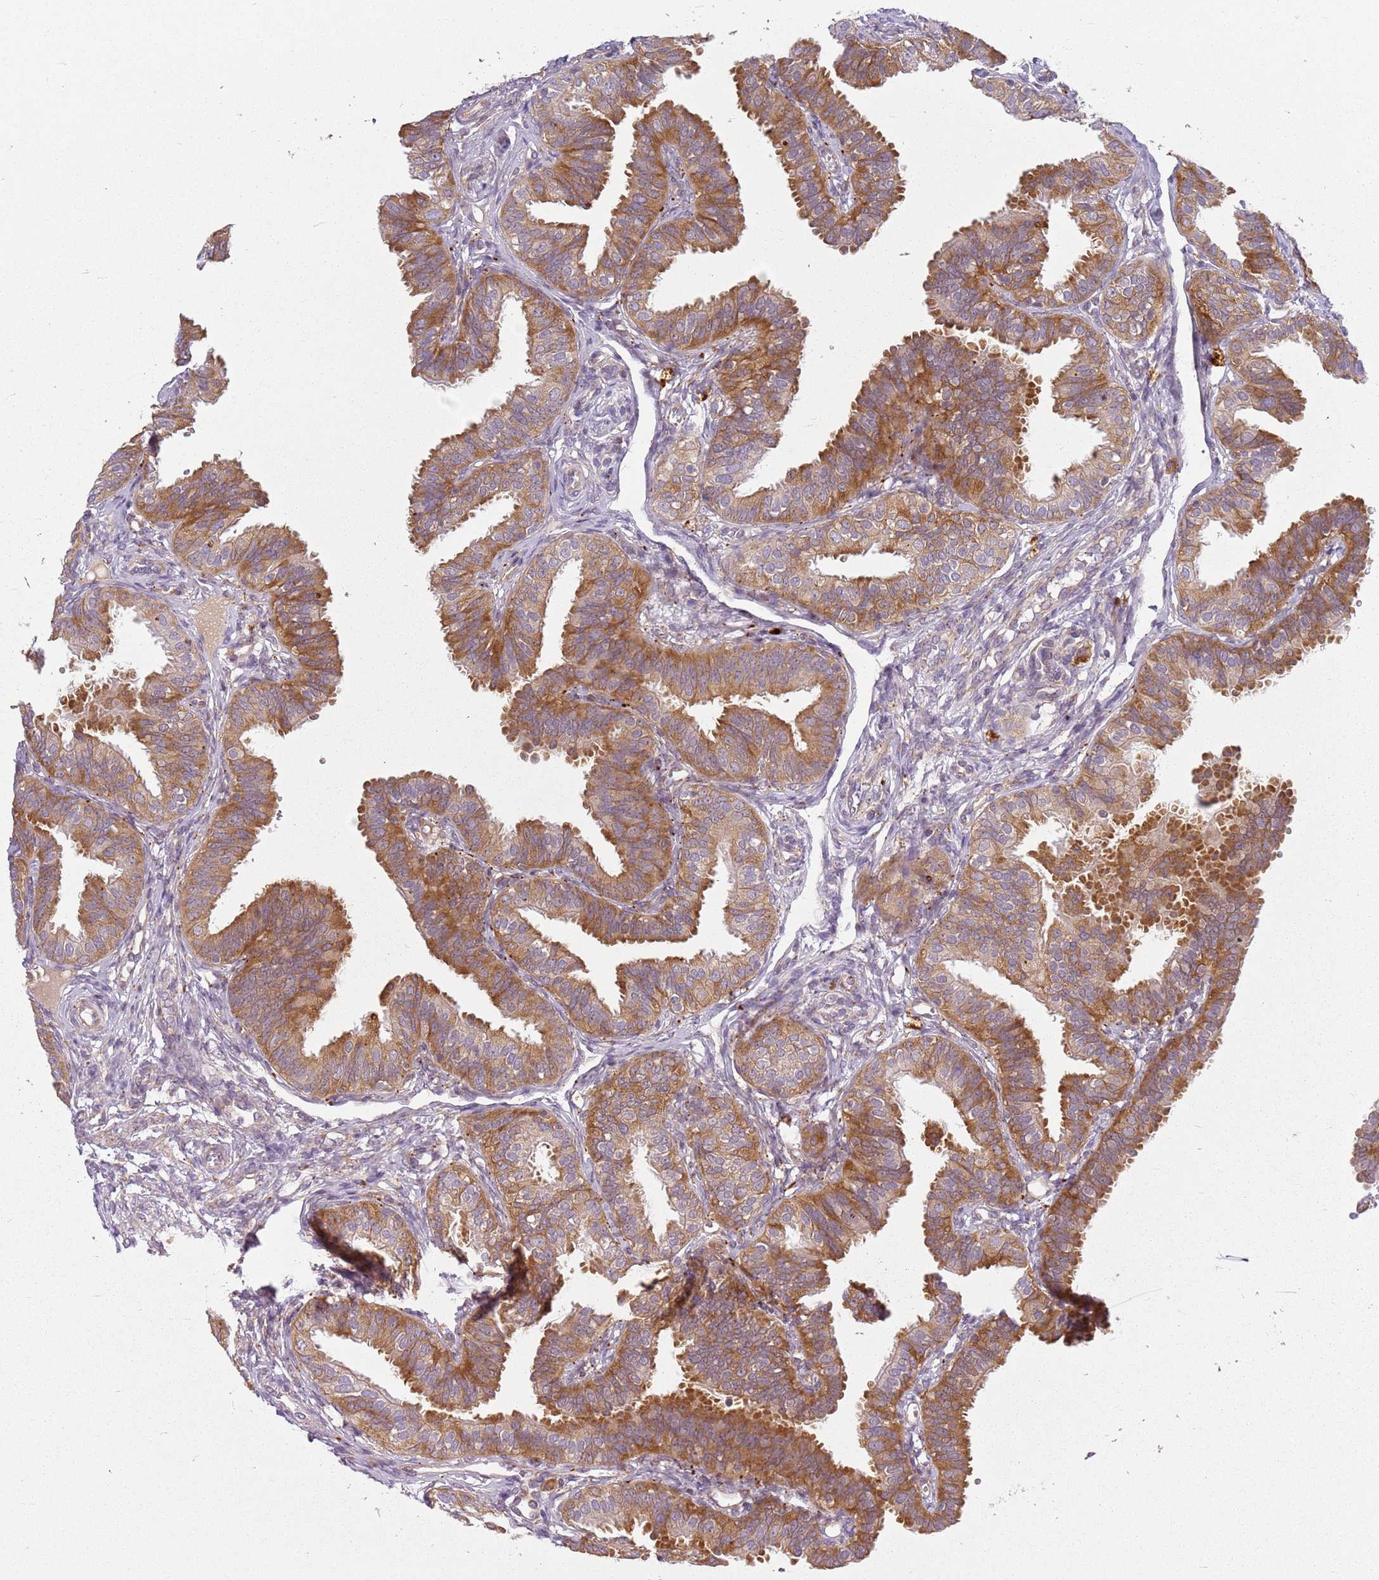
{"staining": {"intensity": "moderate", "quantity": ">75%", "location": "cytoplasmic/membranous"}, "tissue": "fallopian tube", "cell_type": "Glandular cells", "image_type": "normal", "snomed": [{"axis": "morphology", "description": "Normal tissue, NOS"}, {"axis": "topography", "description": "Fallopian tube"}], "caption": "A histopathology image showing moderate cytoplasmic/membranous expression in approximately >75% of glandular cells in normal fallopian tube, as visualized by brown immunohistochemical staining.", "gene": "RPS28", "patient": {"sex": "female", "age": 35}}